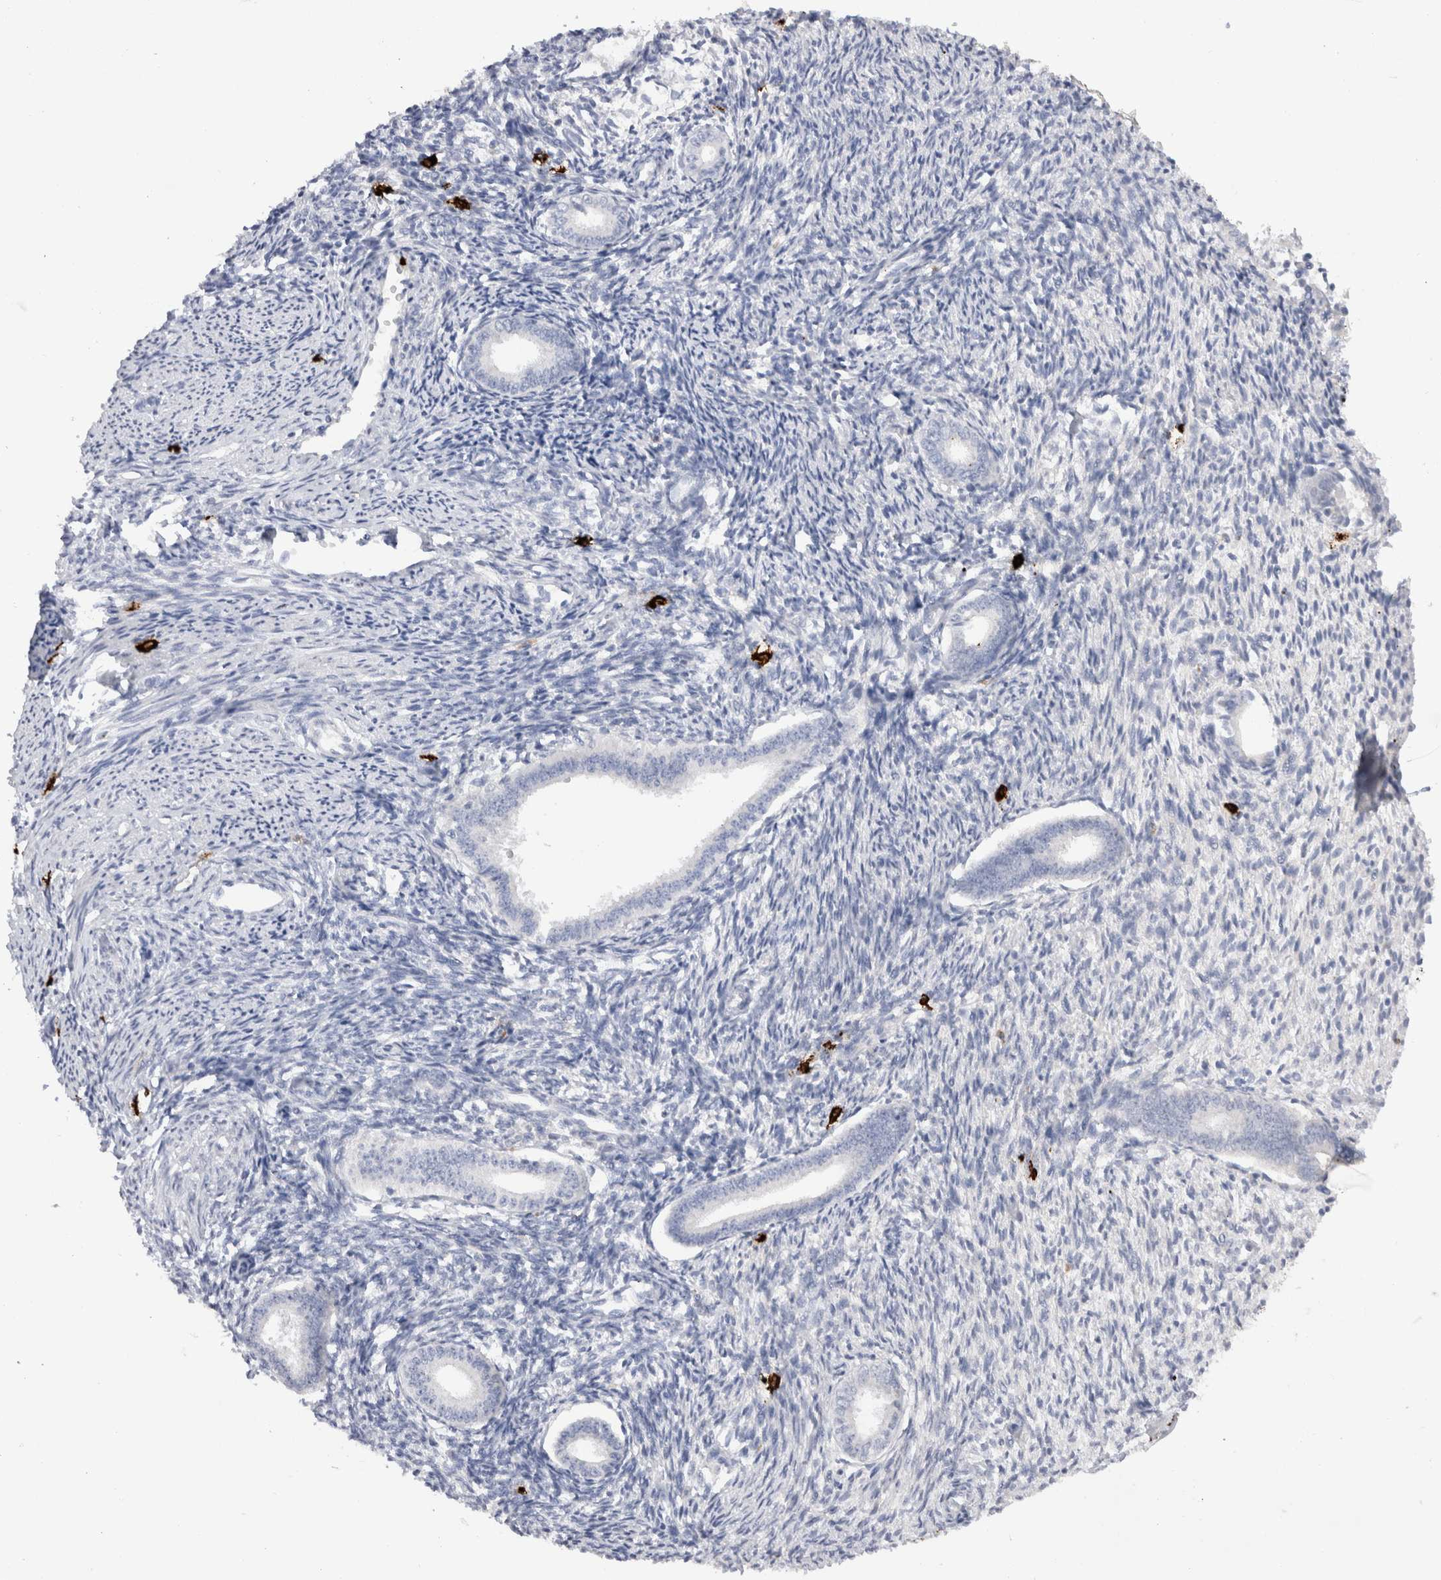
{"staining": {"intensity": "negative", "quantity": "none", "location": "none"}, "tissue": "endometrium", "cell_type": "Cells in endometrial stroma", "image_type": "normal", "snomed": [{"axis": "morphology", "description": "Normal tissue, NOS"}, {"axis": "topography", "description": "Endometrium"}], "caption": "The immunohistochemistry histopathology image has no significant positivity in cells in endometrial stroma of endometrium.", "gene": "SPINK2", "patient": {"sex": "female", "age": 56}}